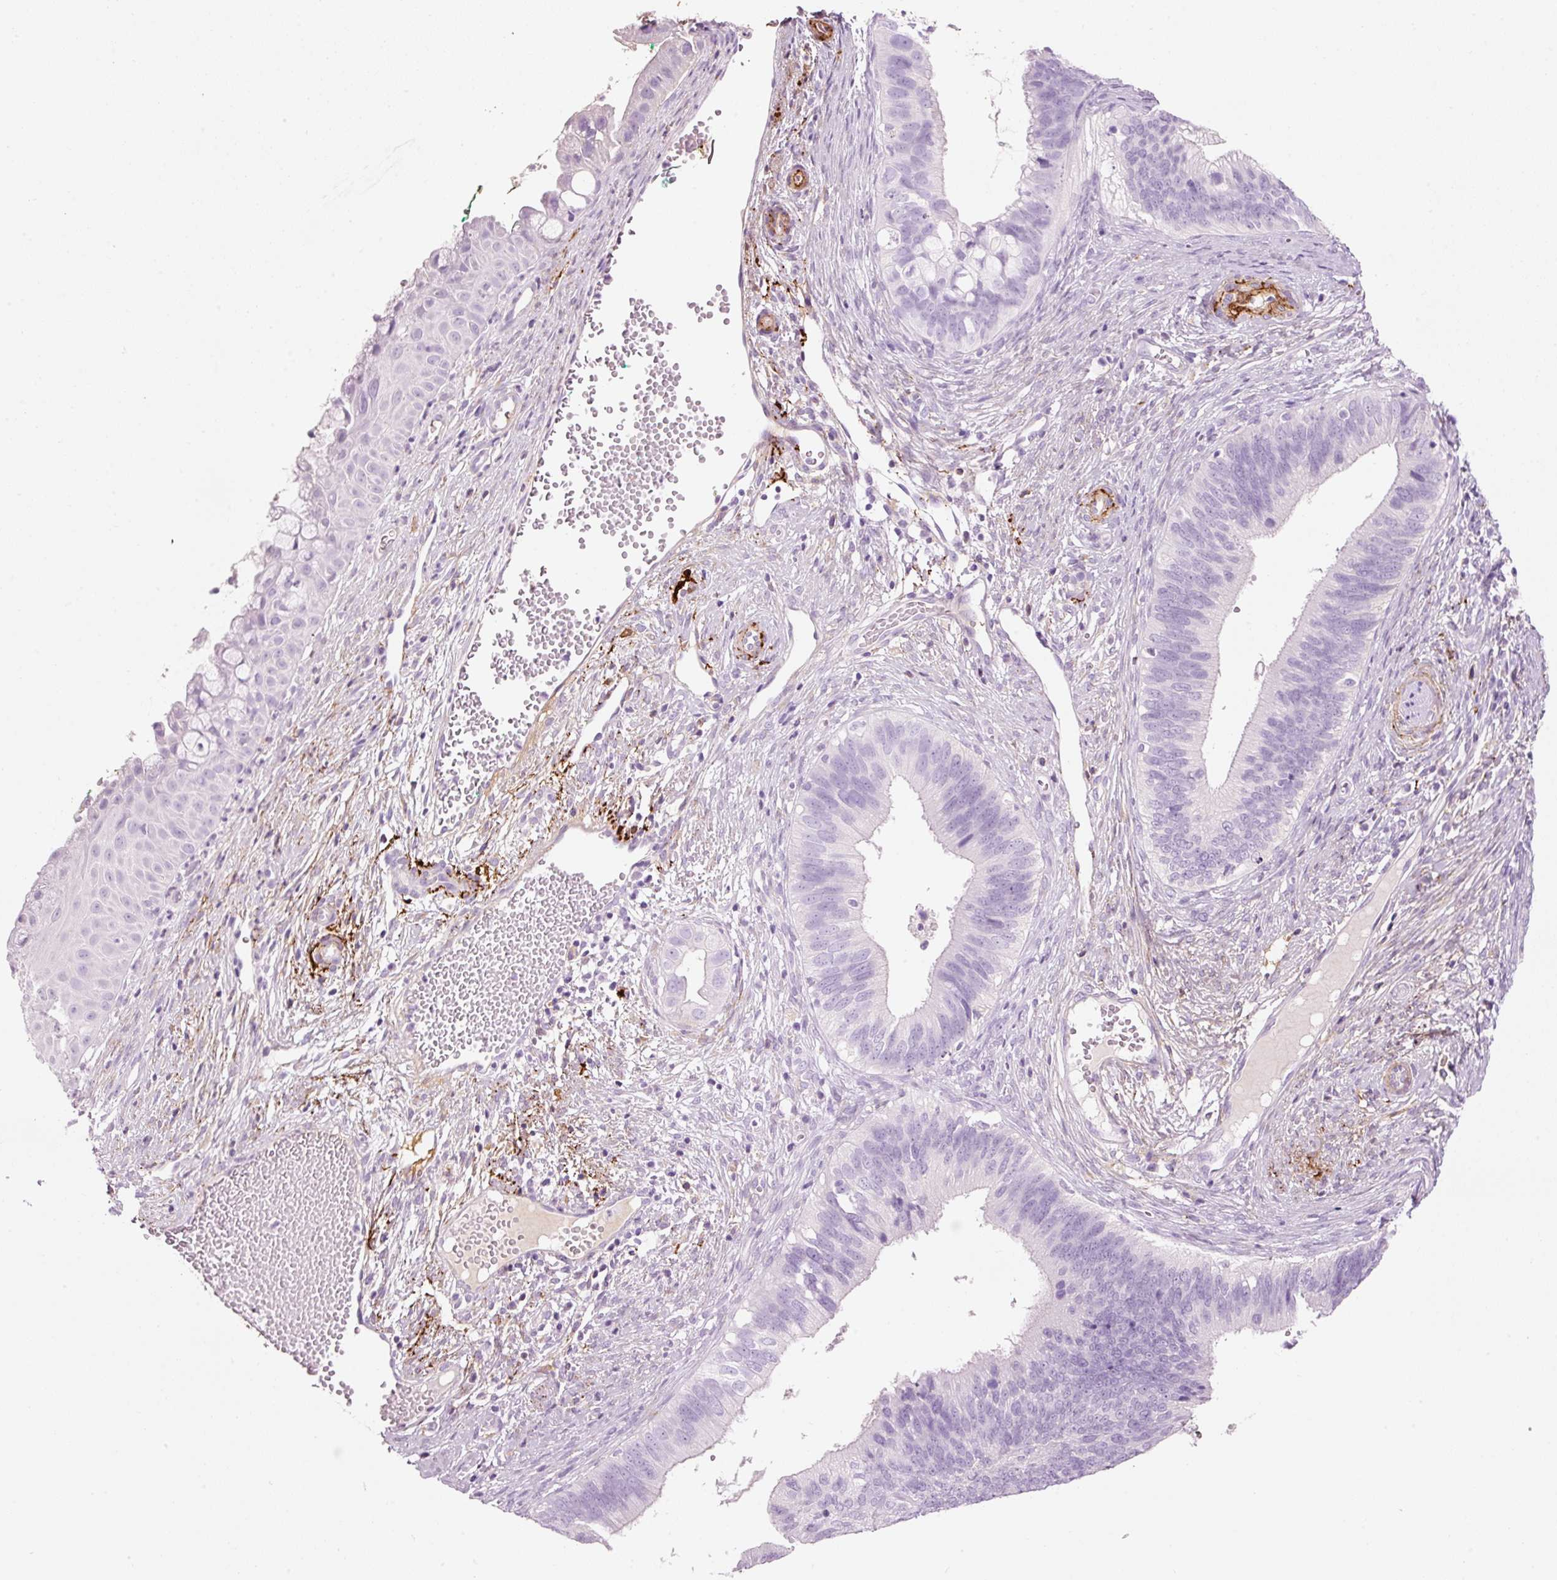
{"staining": {"intensity": "negative", "quantity": "none", "location": "none"}, "tissue": "cervical cancer", "cell_type": "Tumor cells", "image_type": "cancer", "snomed": [{"axis": "morphology", "description": "Adenocarcinoma, NOS"}, {"axis": "topography", "description": "Cervix"}], "caption": "An immunohistochemistry (IHC) micrograph of adenocarcinoma (cervical) is shown. There is no staining in tumor cells of adenocarcinoma (cervical).", "gene": "MFAP4", "patient": {"sex": "female", "age": 42}}